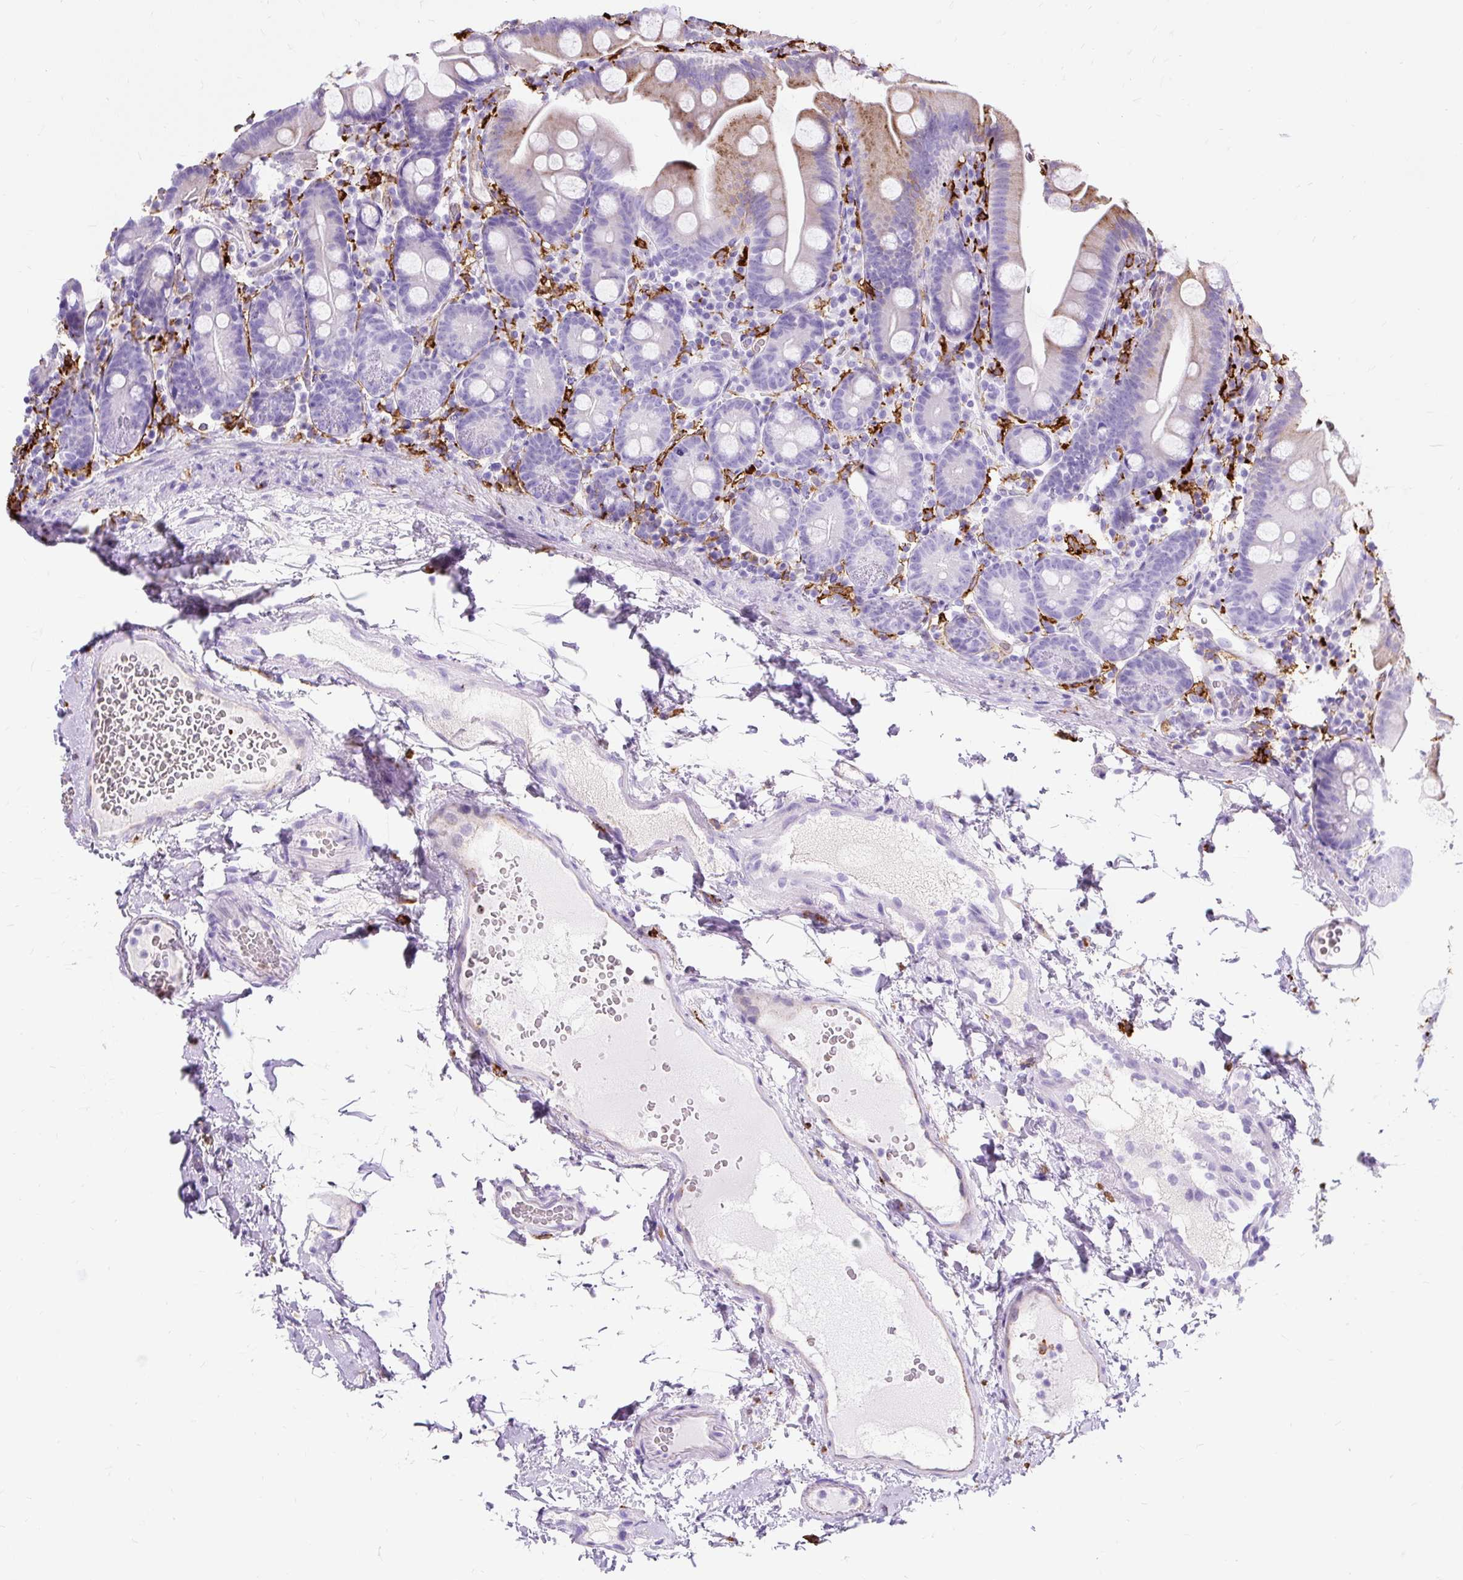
{"staining": {"intensity": "moderate", "quantity": "25%-75%", "location": "cytoplasmic/membranous"}, "tissue": "small intestine", "cell_type": "Glandular cells", "image_type": "normal", "snomed": [{"axis": "morphology", "description": "Normal tissue, NOS"}, {"axis": "topography", "description": "Small intestine"}], "caption": "Protein expression analysis of normal small intestine displays moderate cytoplasmic/membranous staining in approximately 25%-75% of glandular cells. The staining is performed using DAB (3,3'-diaminobenzidine) brown chromogen to label protein expression. The nuclei are counter-stained blue using hematoxylin.", "gene": "HLA", "patient": {"sex": "female", "age": 68}}